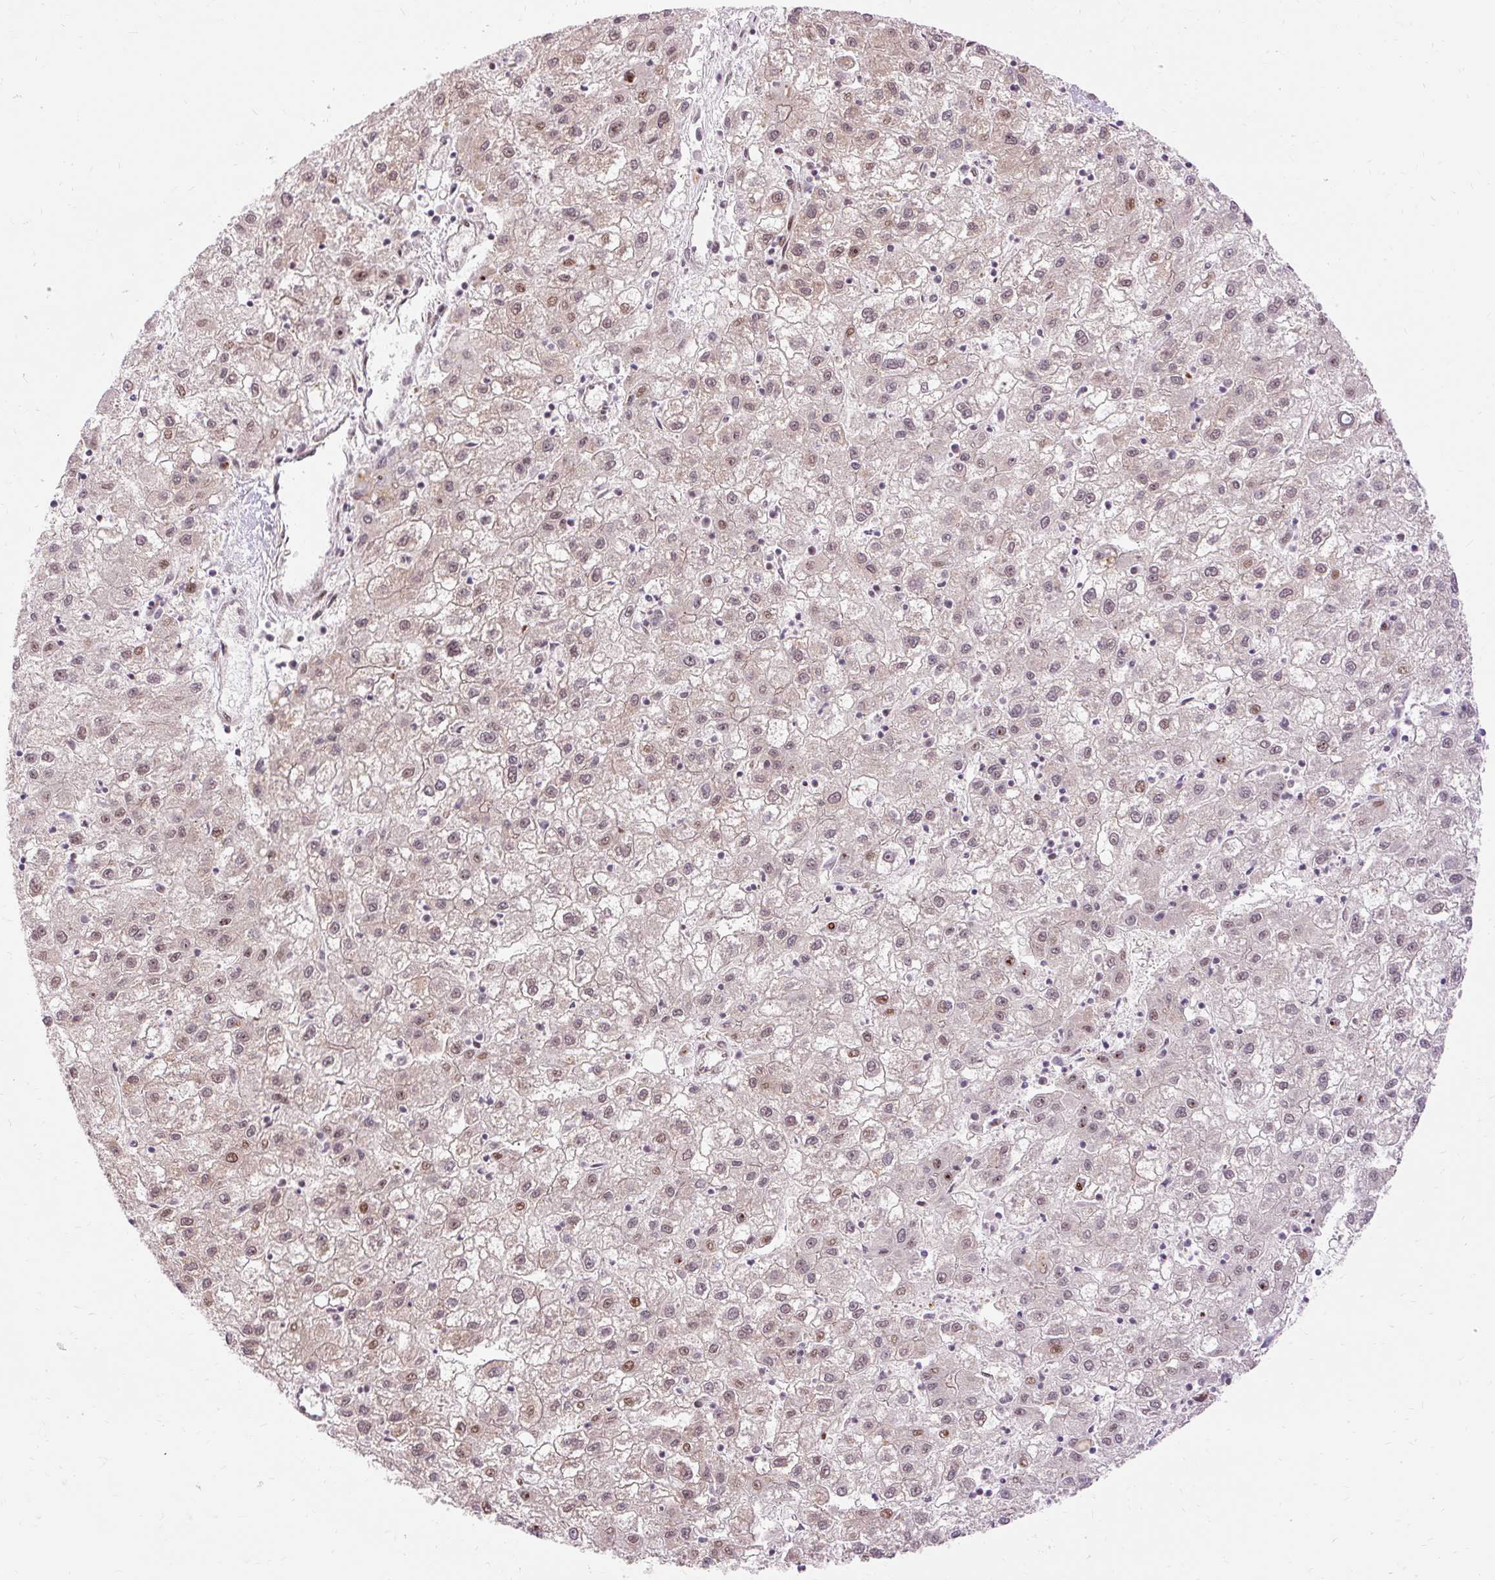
{"staining": {"intensity": "weak", "quantity": "25%-75%", "location": "nuclear"}, "tissue": "liver cancer", "cell_type": "Tumor cells", "image_type": "cancer", "snomed": [{"axis": "morphology", "description": "Carcinoma, Hepatocellular, NOS"}, {"axis": "topography", "description": "Liver"}], "caption": "This histopathology image displays hepatocellular carcinoma (liver) stained with IHC to label a protein in brown. The nuclear of tumor cells show weak positivity for the protein. Nuclei are counter-stained blue.", "gene": "MECOM", "patient": {"sex": "male", "age": 72}}